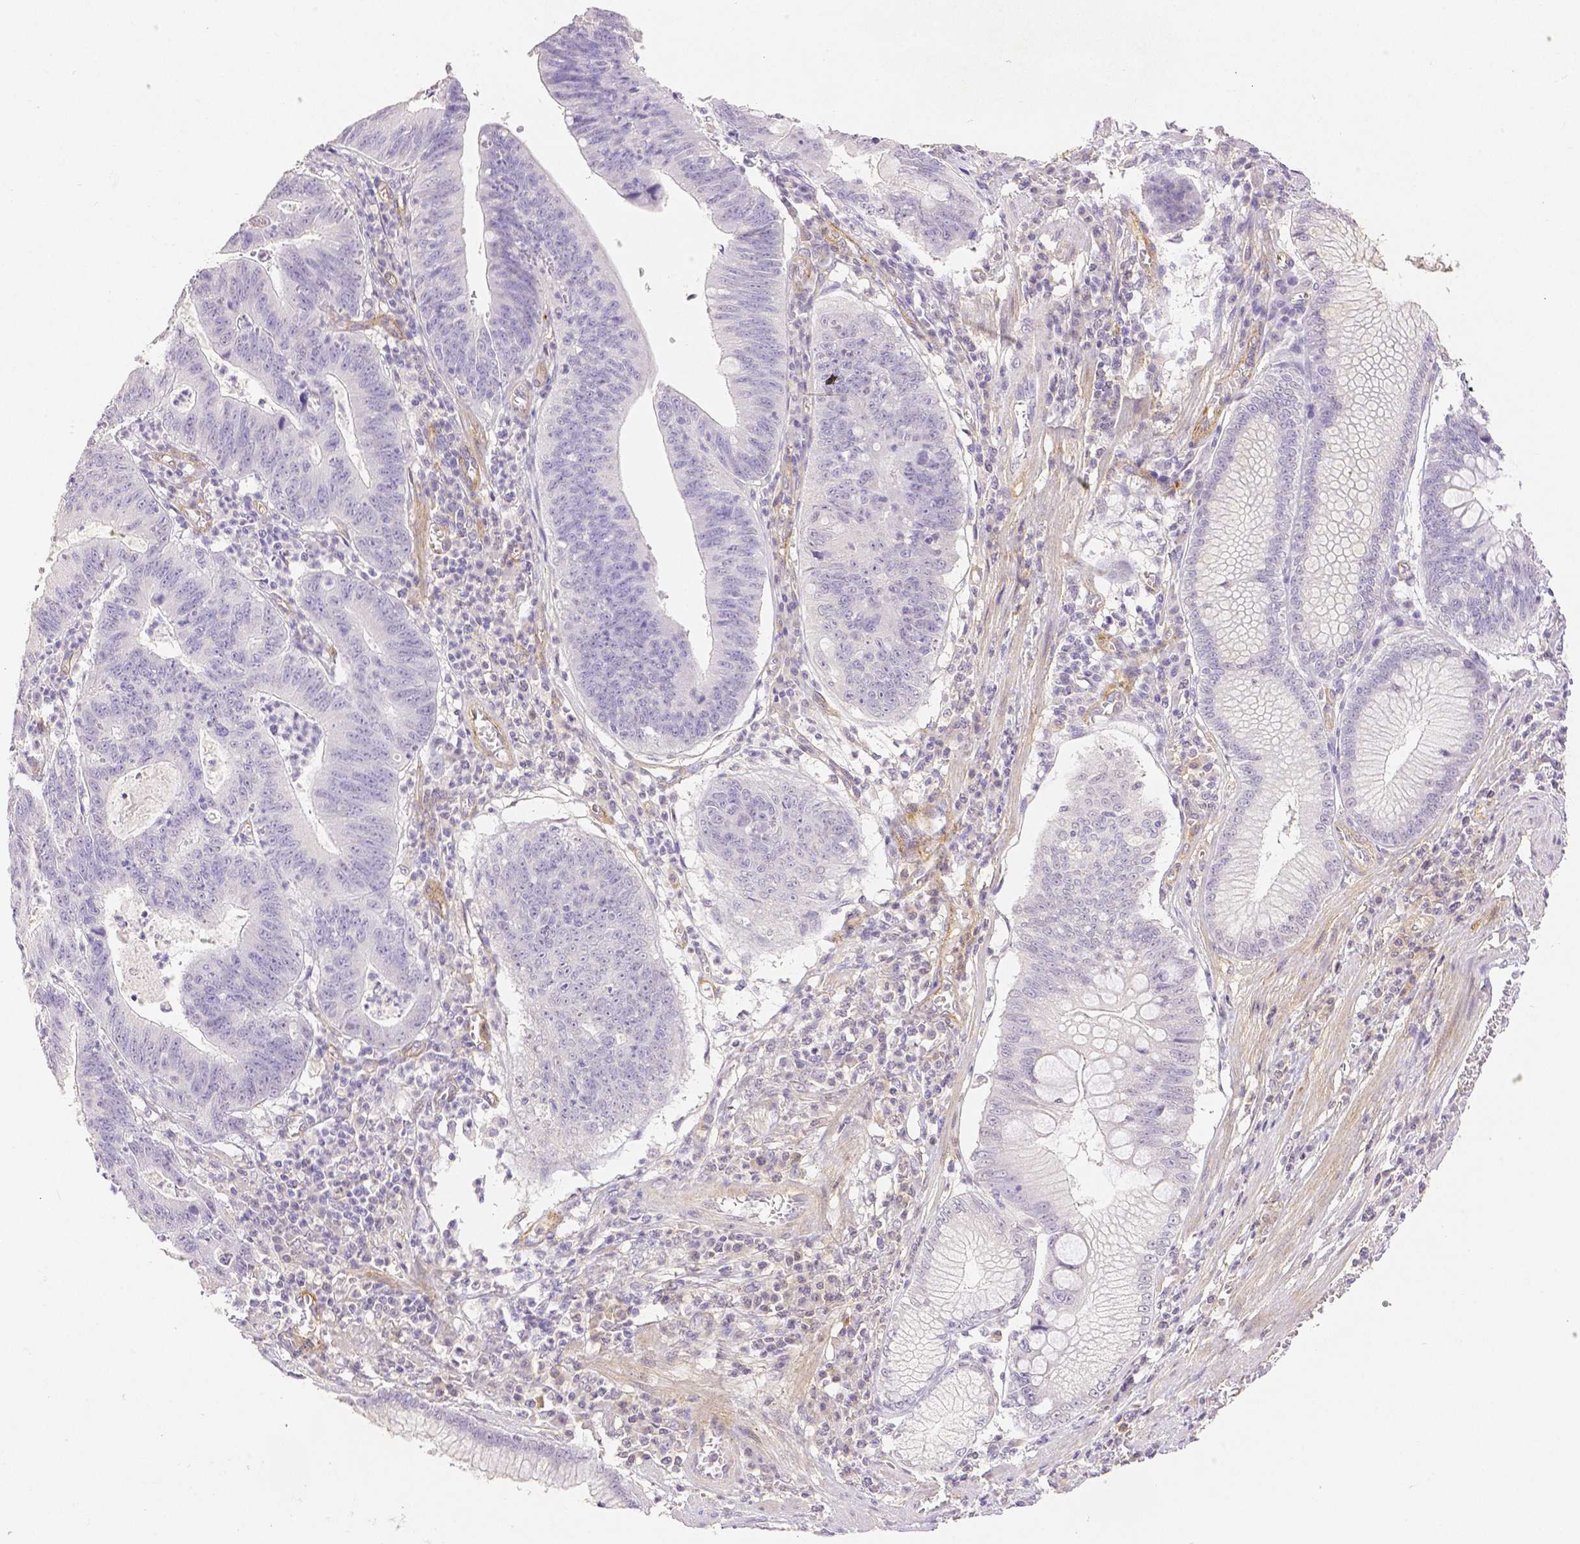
{"staining": {"intensity": "negative", "quantity": "none", "location": "none"}, "tissue": "stomach cancer", "cell_type": "Tumor cells", "image_type": "cancer", "snomed": [{"axis": "morphology", "description": "Adenocarcinoma, NOS"}, {"axis": "topography", "description": "Stomach"}], "caption": "Immunohistochemical staining of stomach cancer (adenocarcinoma) displays no significant positivity in tumor cells.", "gene": "THY1", "patient": {"sex": "male", "age": 59}}